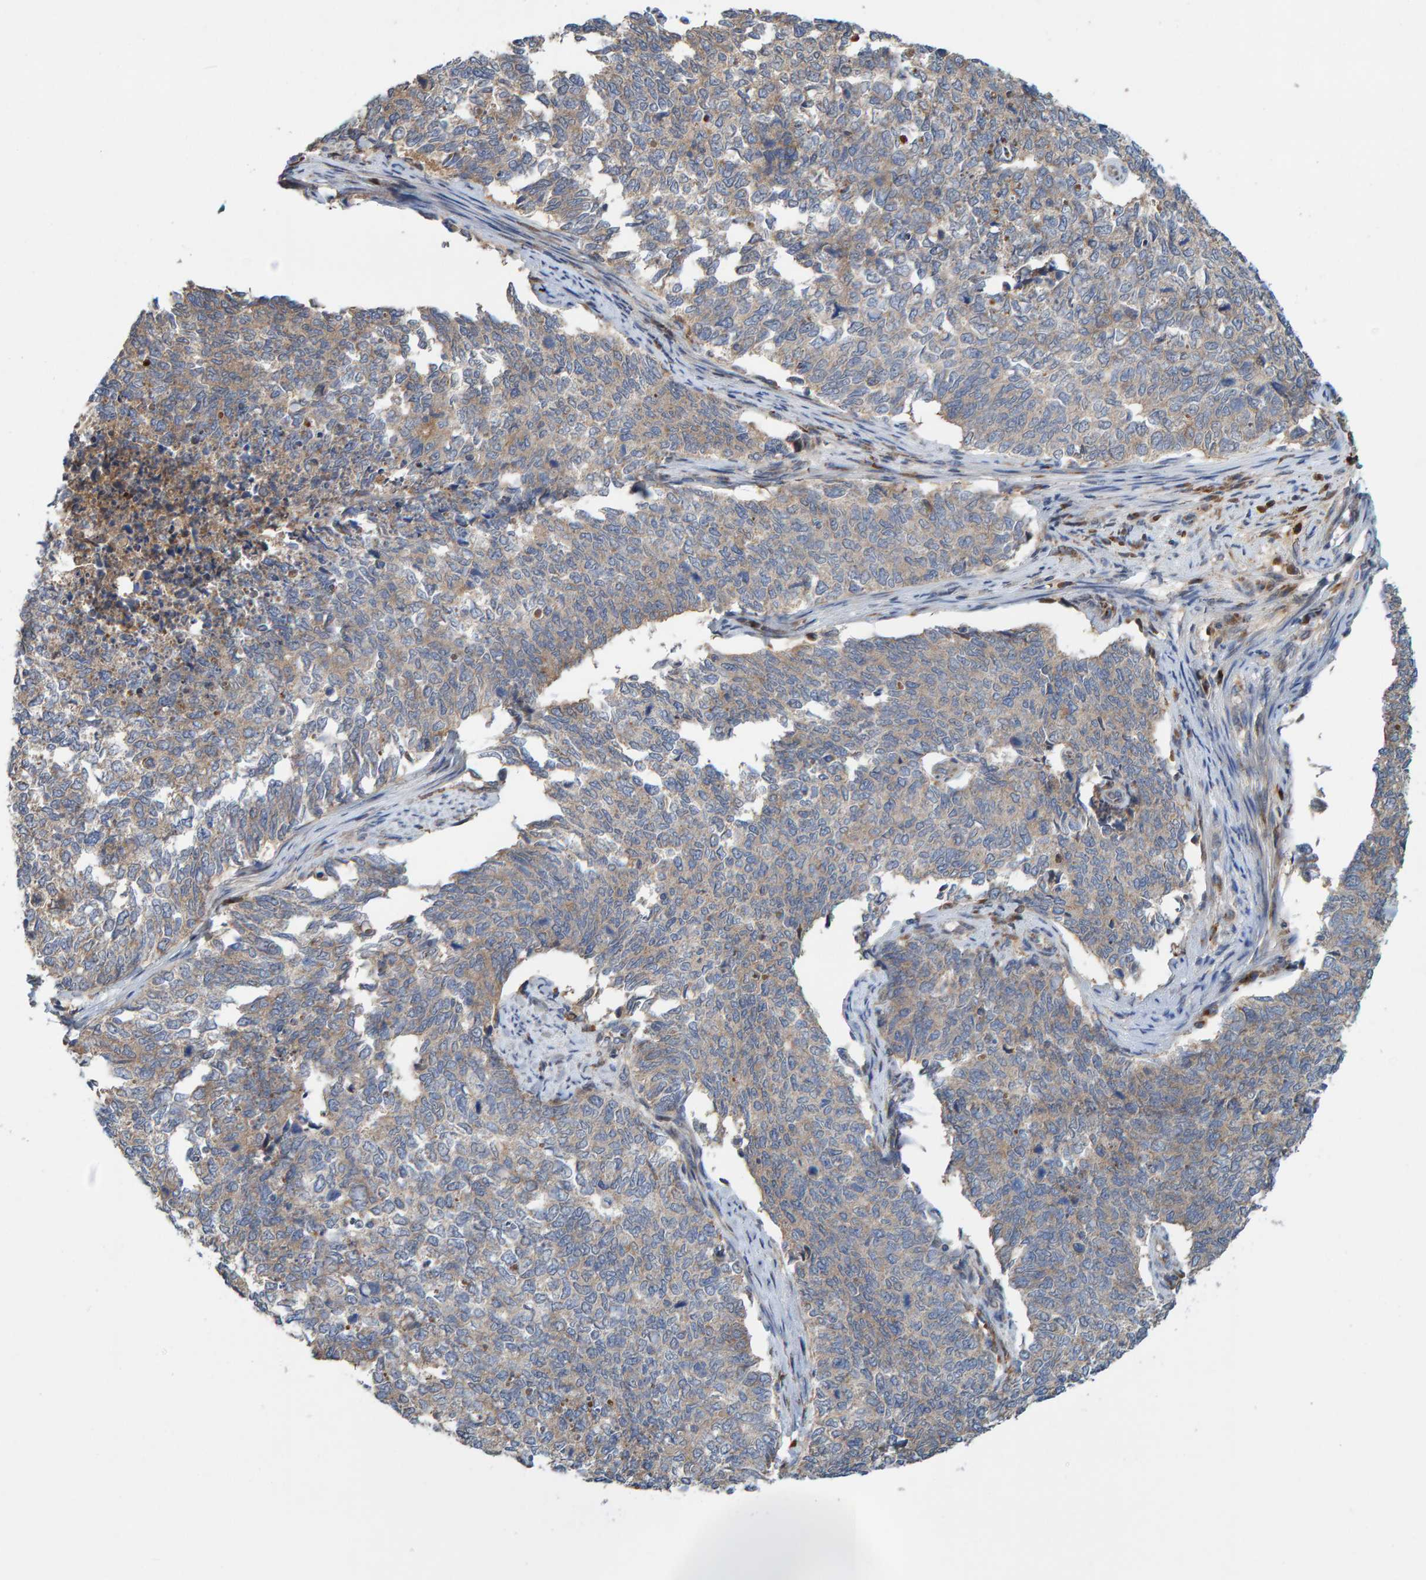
{"staining": {"intensity": "weak", "quantity": "<25%", "location": "cytoplasmic/membranous"}, "tissue": "cervical cancer", "cell_type": "Tumor cells", "image_type": "cancer", "snomed": [{"axis": "morphology", "description": "Squamous cell carcinoma, NOS"}, {"axis": "topography", "description": "Cervix"}], "caption": "Tumor cells show no significant protein expression in squamous cell carcinoma (cervical).", "gene": "KIAA0753", "patient": {"sex": "female", "age": 63}}